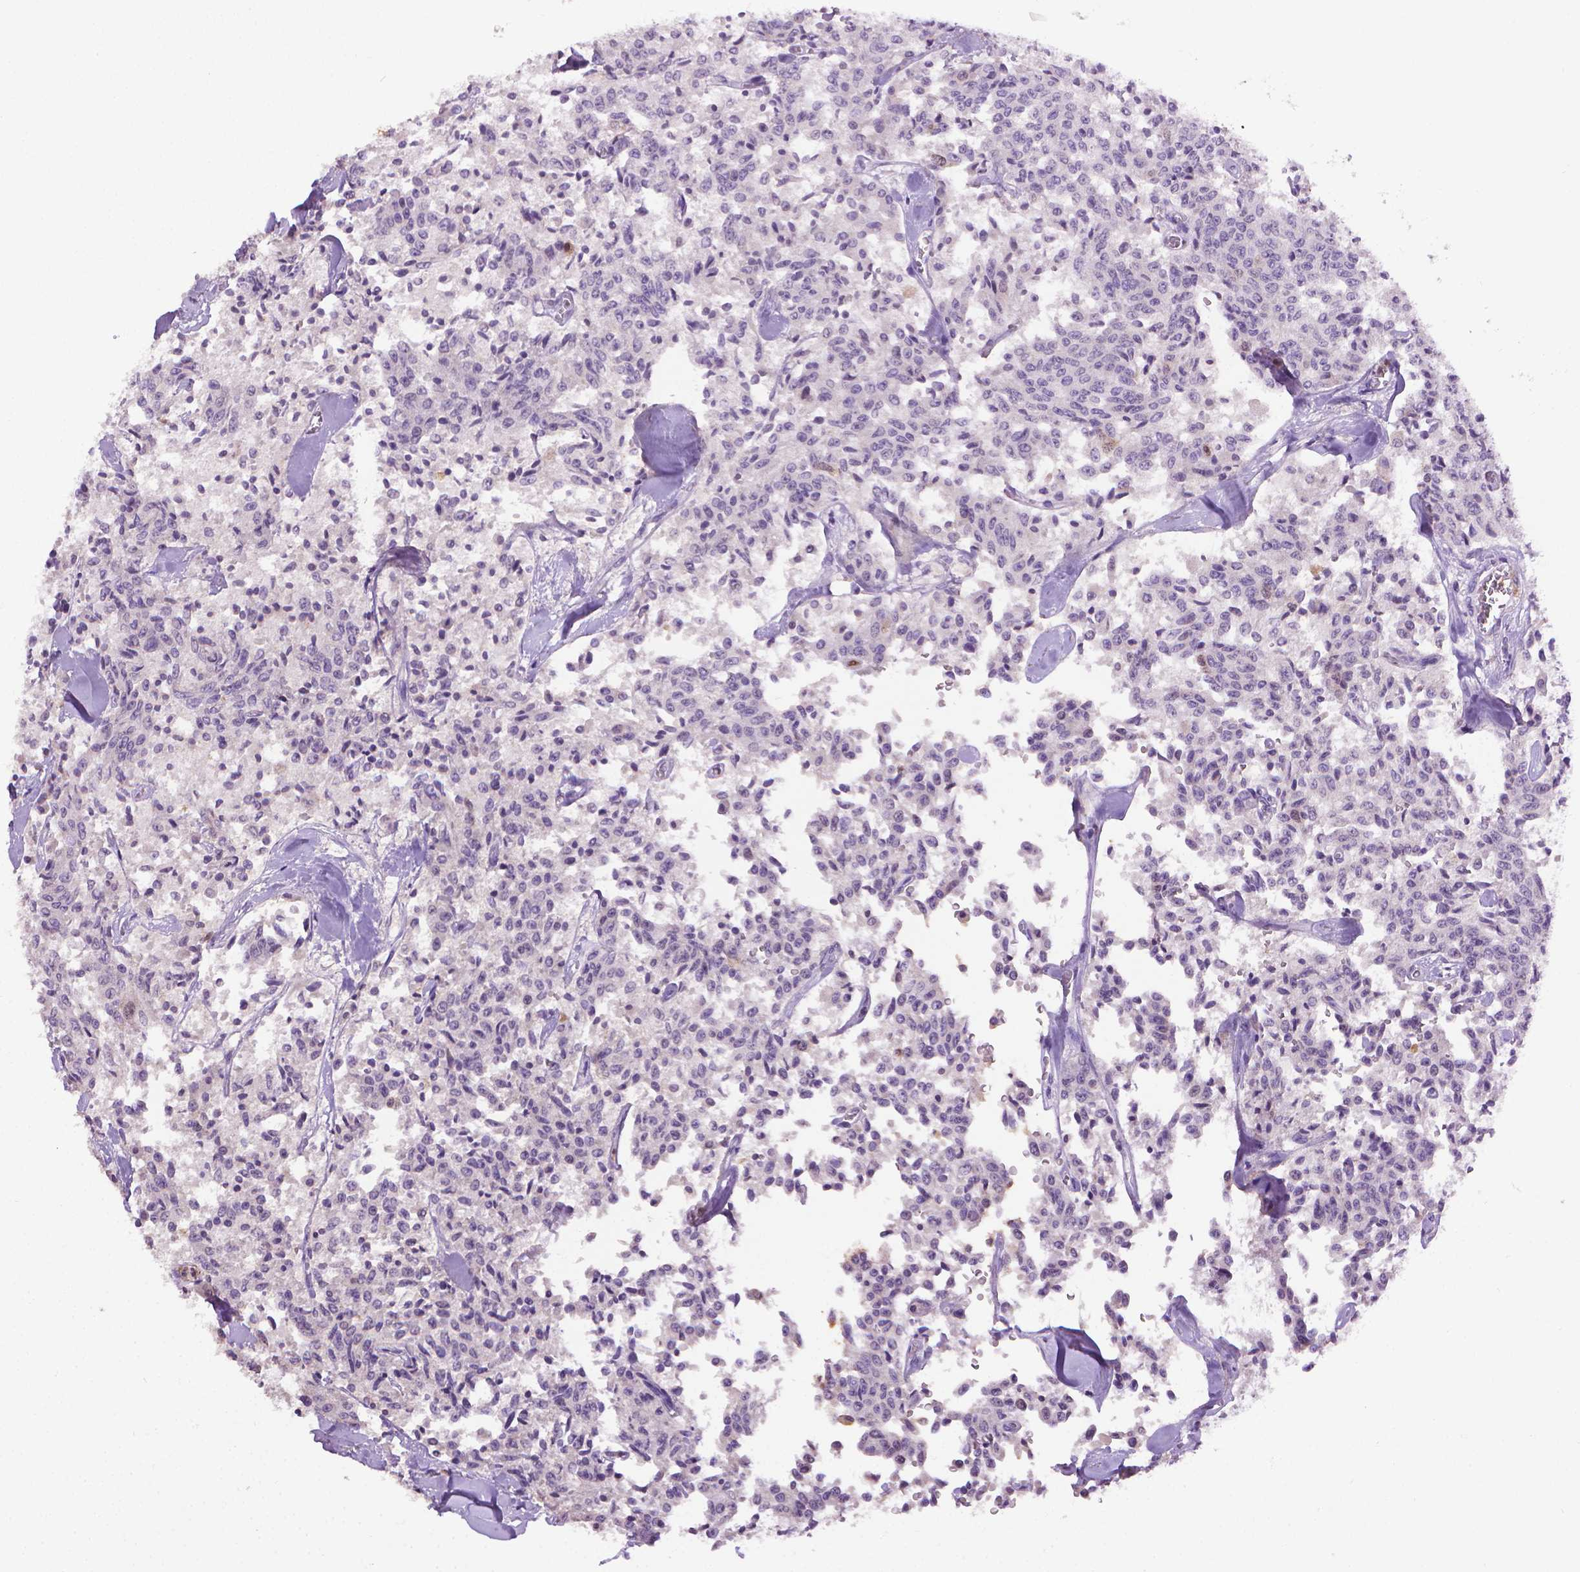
{"staining": {"intensity": "negative", "quantity": "none", "location": "none"}, "tissue": "carcinoid", "cell_type": "Tumor cells", "image_type": "cancer", "snomed": [{"axis": "morphology", "description": "Carcinoid, malignant, NOS"}, {"axis": "topography", "description": "Lung"}], "caption": "A micrograph of human malignant carcinoid is negative for staining in tumor cells.", "gene": "CDKN2D", "patient": {"sex": "male", "age": 71}}